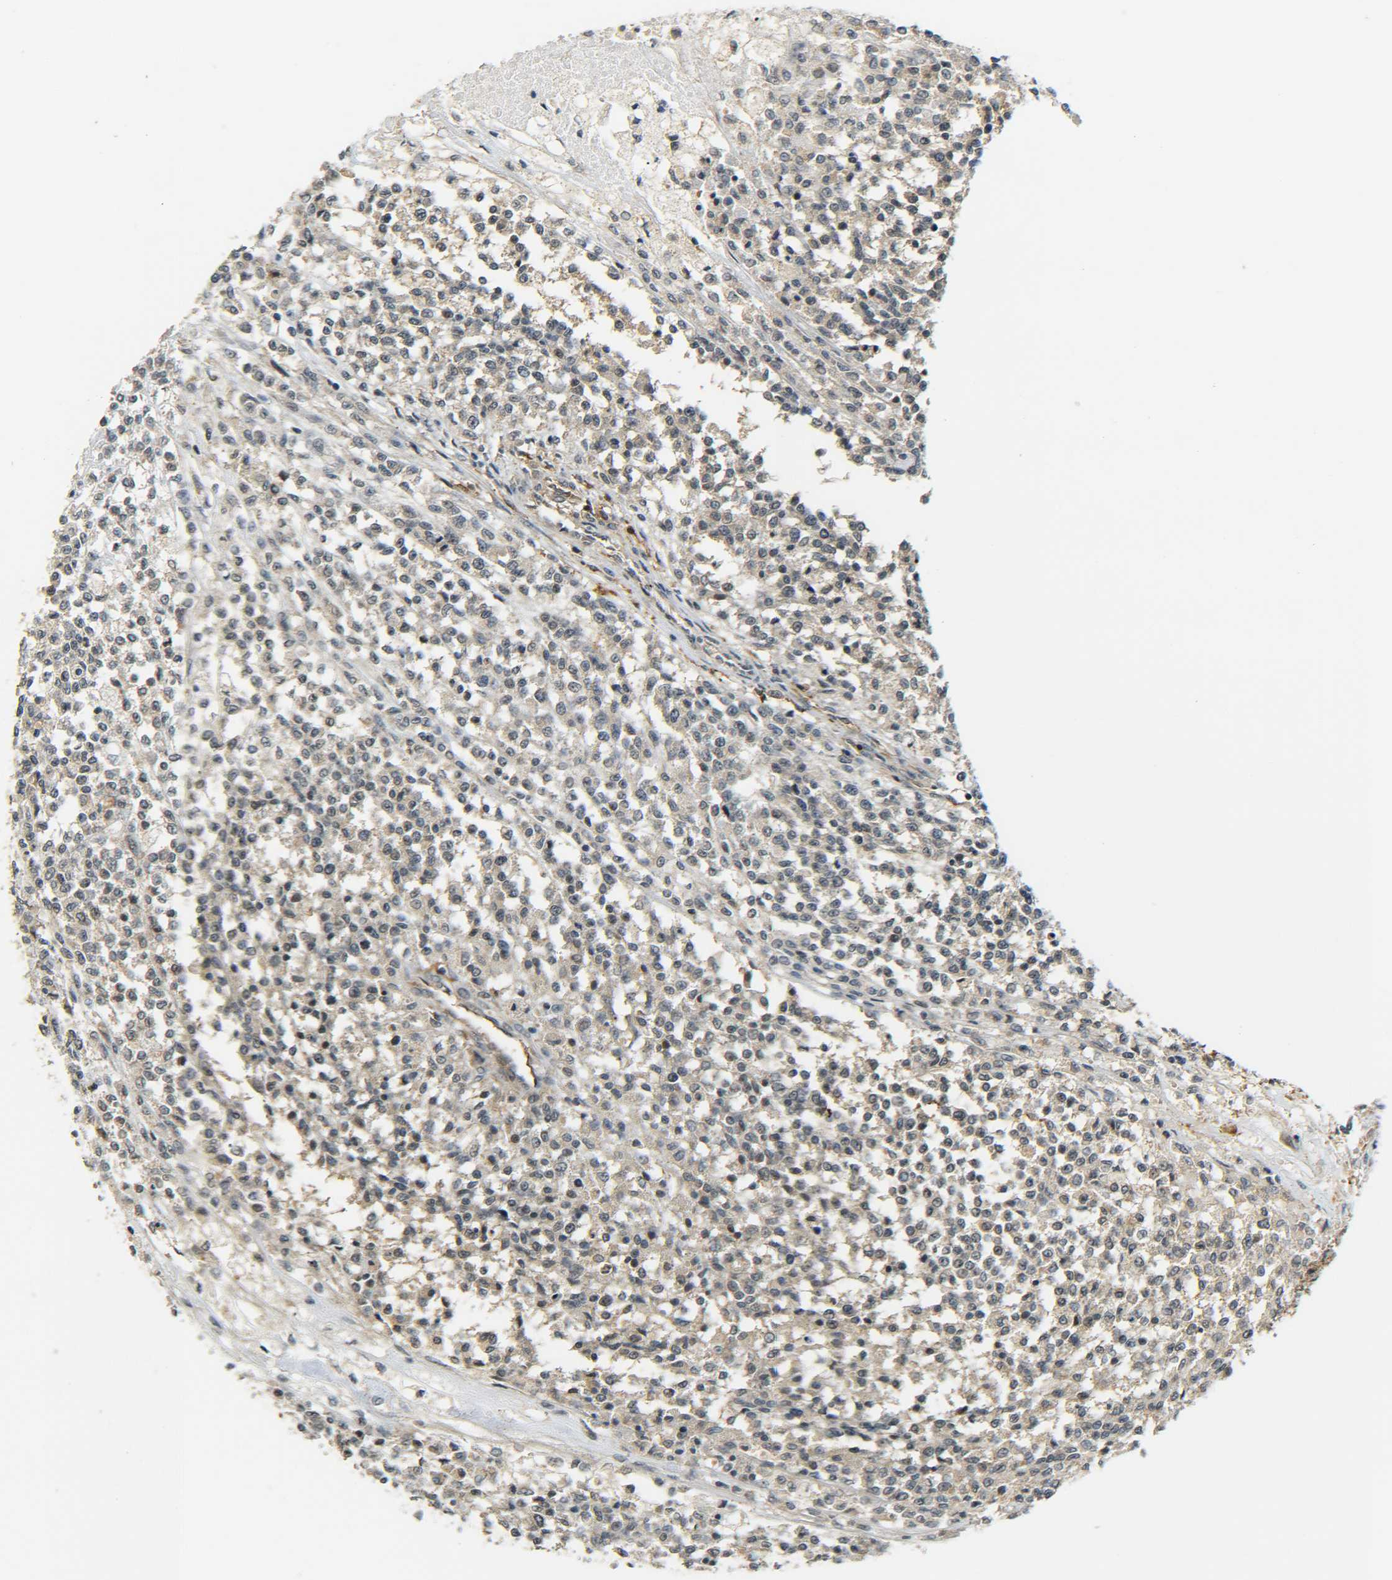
{"staining": {"intensity": "weak", "quantity": ">75%", "location": "cytoplasmic/membranous"}, "tissue": "testis cancer", "cell_type": "Tumor cells", "image_type": "cancer", "snomed": [{"axis": "morphology", "description": "Seminoma, NOS"}, {"axis": "topography", "description": "Testis"}], "caption": "Testis seminoma stained for a protein (brown) shows weak cytoplasmic/membranous positive positivity in about >75% of tumor cells.", "gene": "DAB2", "patient": {"sex": "male", "age": 59}}